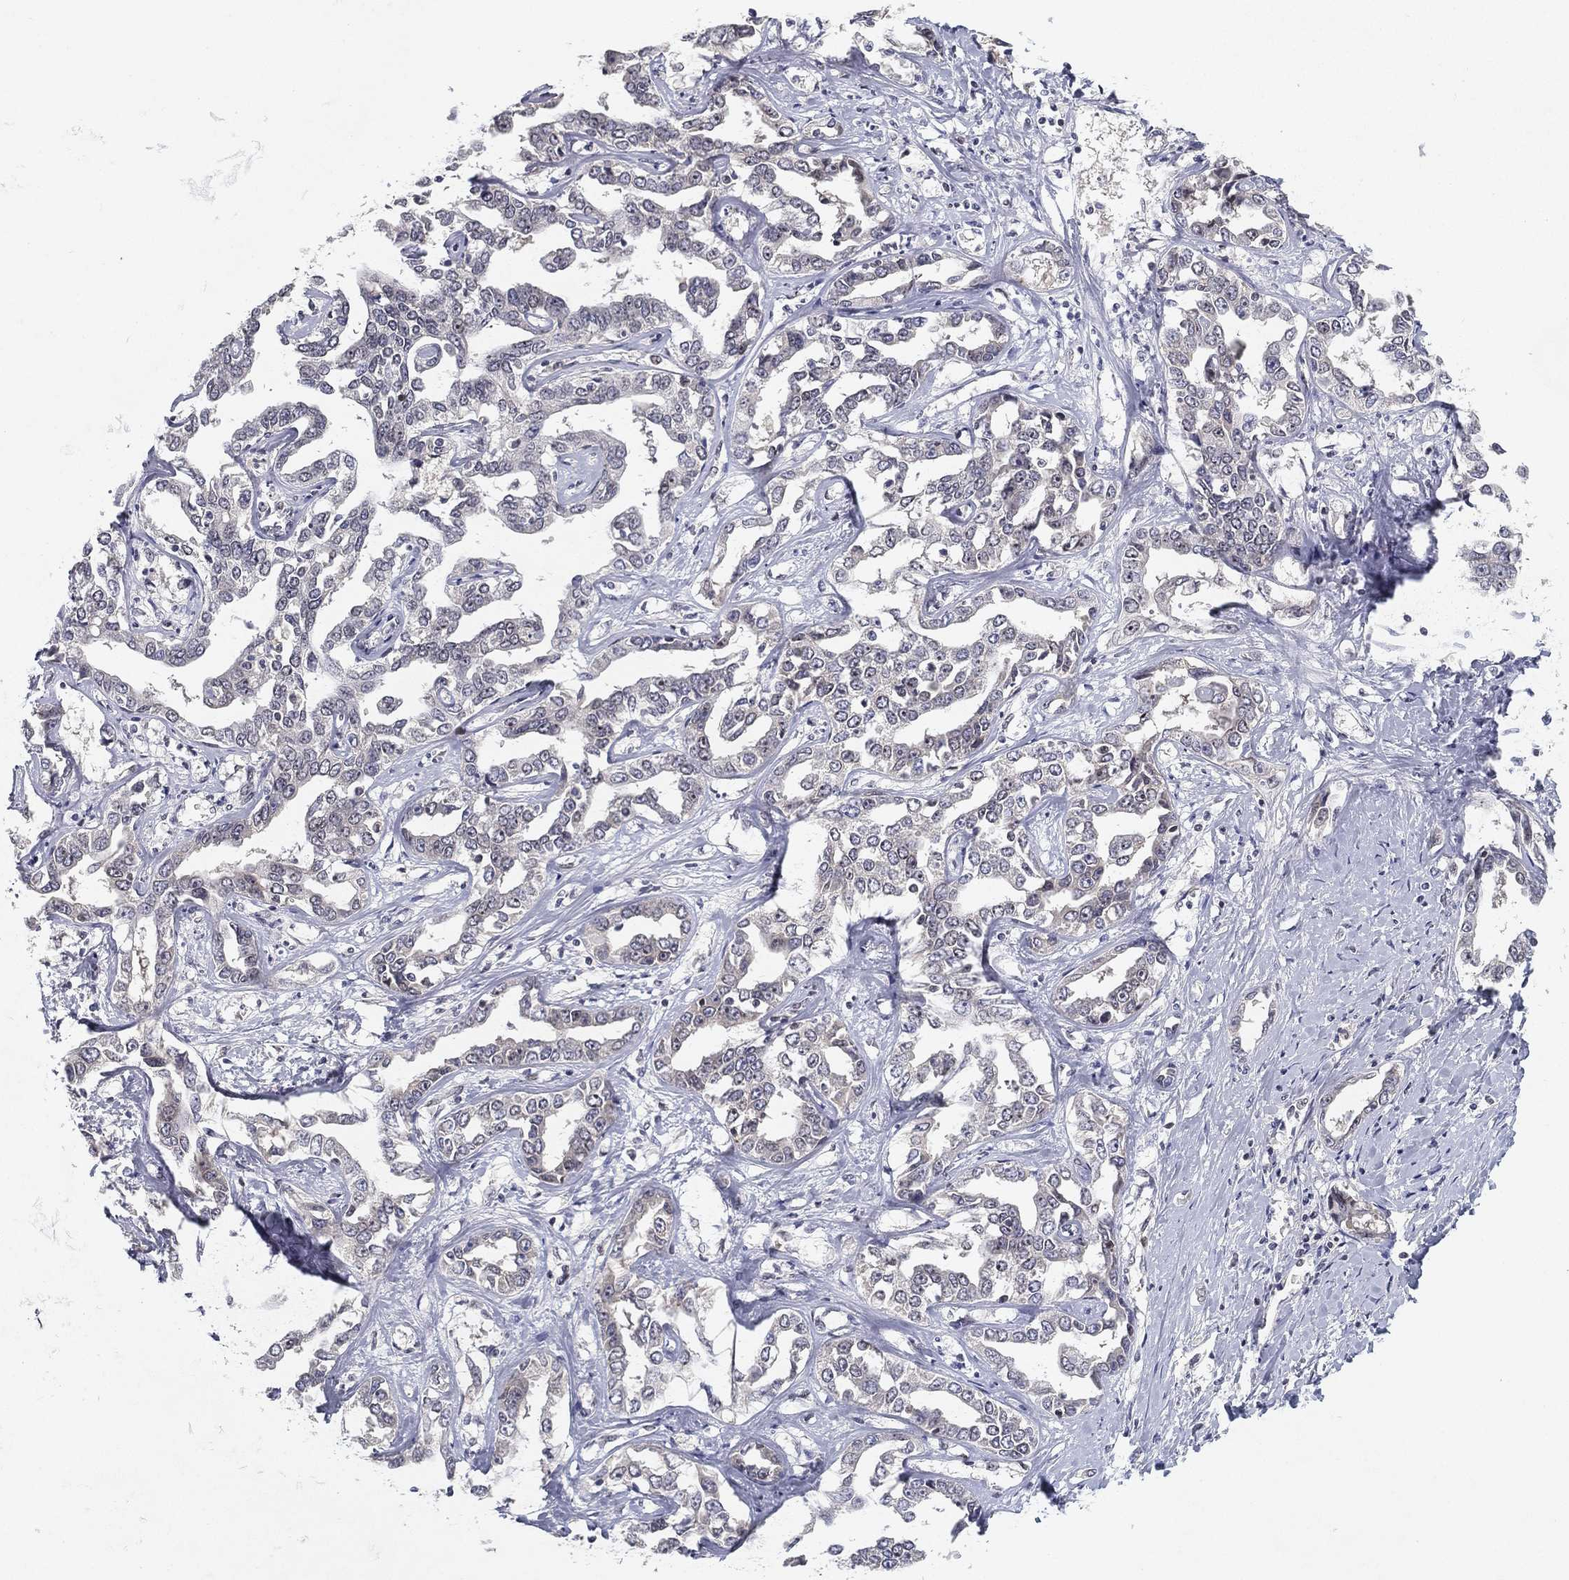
{"staining": {"intensity": "negative", "quantity": "none", "location": "none"}, "tissue": "liver cancer", "cell_type": "Tumor cells", "image_type": "cancer", "snomed": [{"axis": "morphology", "description": "Cholangiocarcinoma"}, {"axis": "topography", "description": "Liver"}], "caption": "The image shows no significant staining in tumor cells of liver cancer. (DAB (3,3'-diaminobenzidine) immunohistochemistry (IHC) visualized using brightfield microscopy, high magnification).", "gene": "MS4A8", "patient": {"sex": "male", "age": 59}}